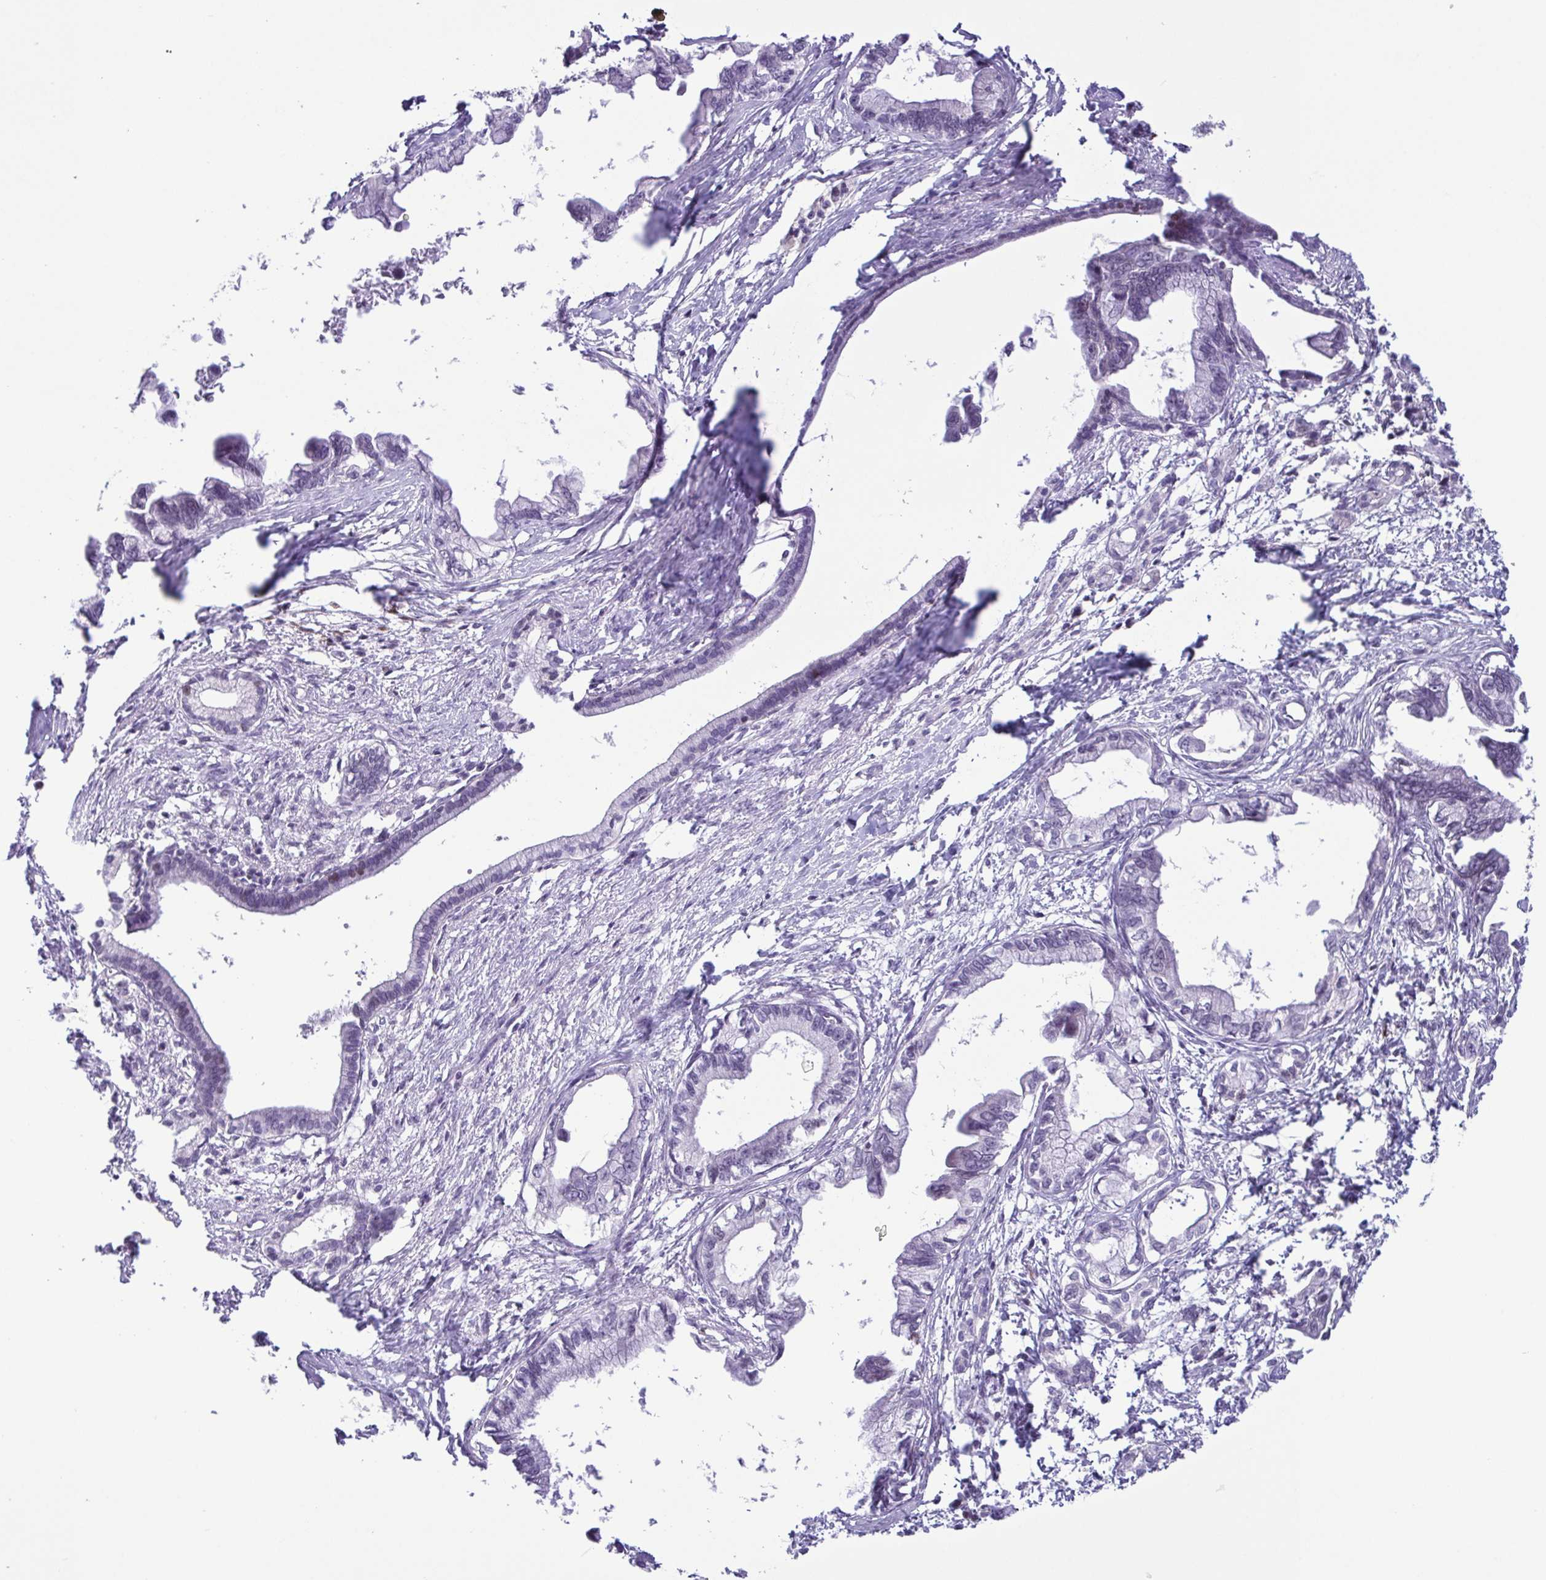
{"staining": {"intensity": "negative", "quantity": "none", "location": "none"}, "tissue": "pancreatic cancer", "cell_type": "Tumor cells", "image_type": "cancer", "snomed": [{"axis": "morphology", "description": "Adenocarcinoma, NOS"}, {"axis": "topography", "description": "Pancreas"}], "caption": "Micrograph shows no protein staining in tumor cells of adenocarcinoma (pancreatic) tissue.", "gene": "IRF1", "patient": {"sex": "male", "age": 61}}